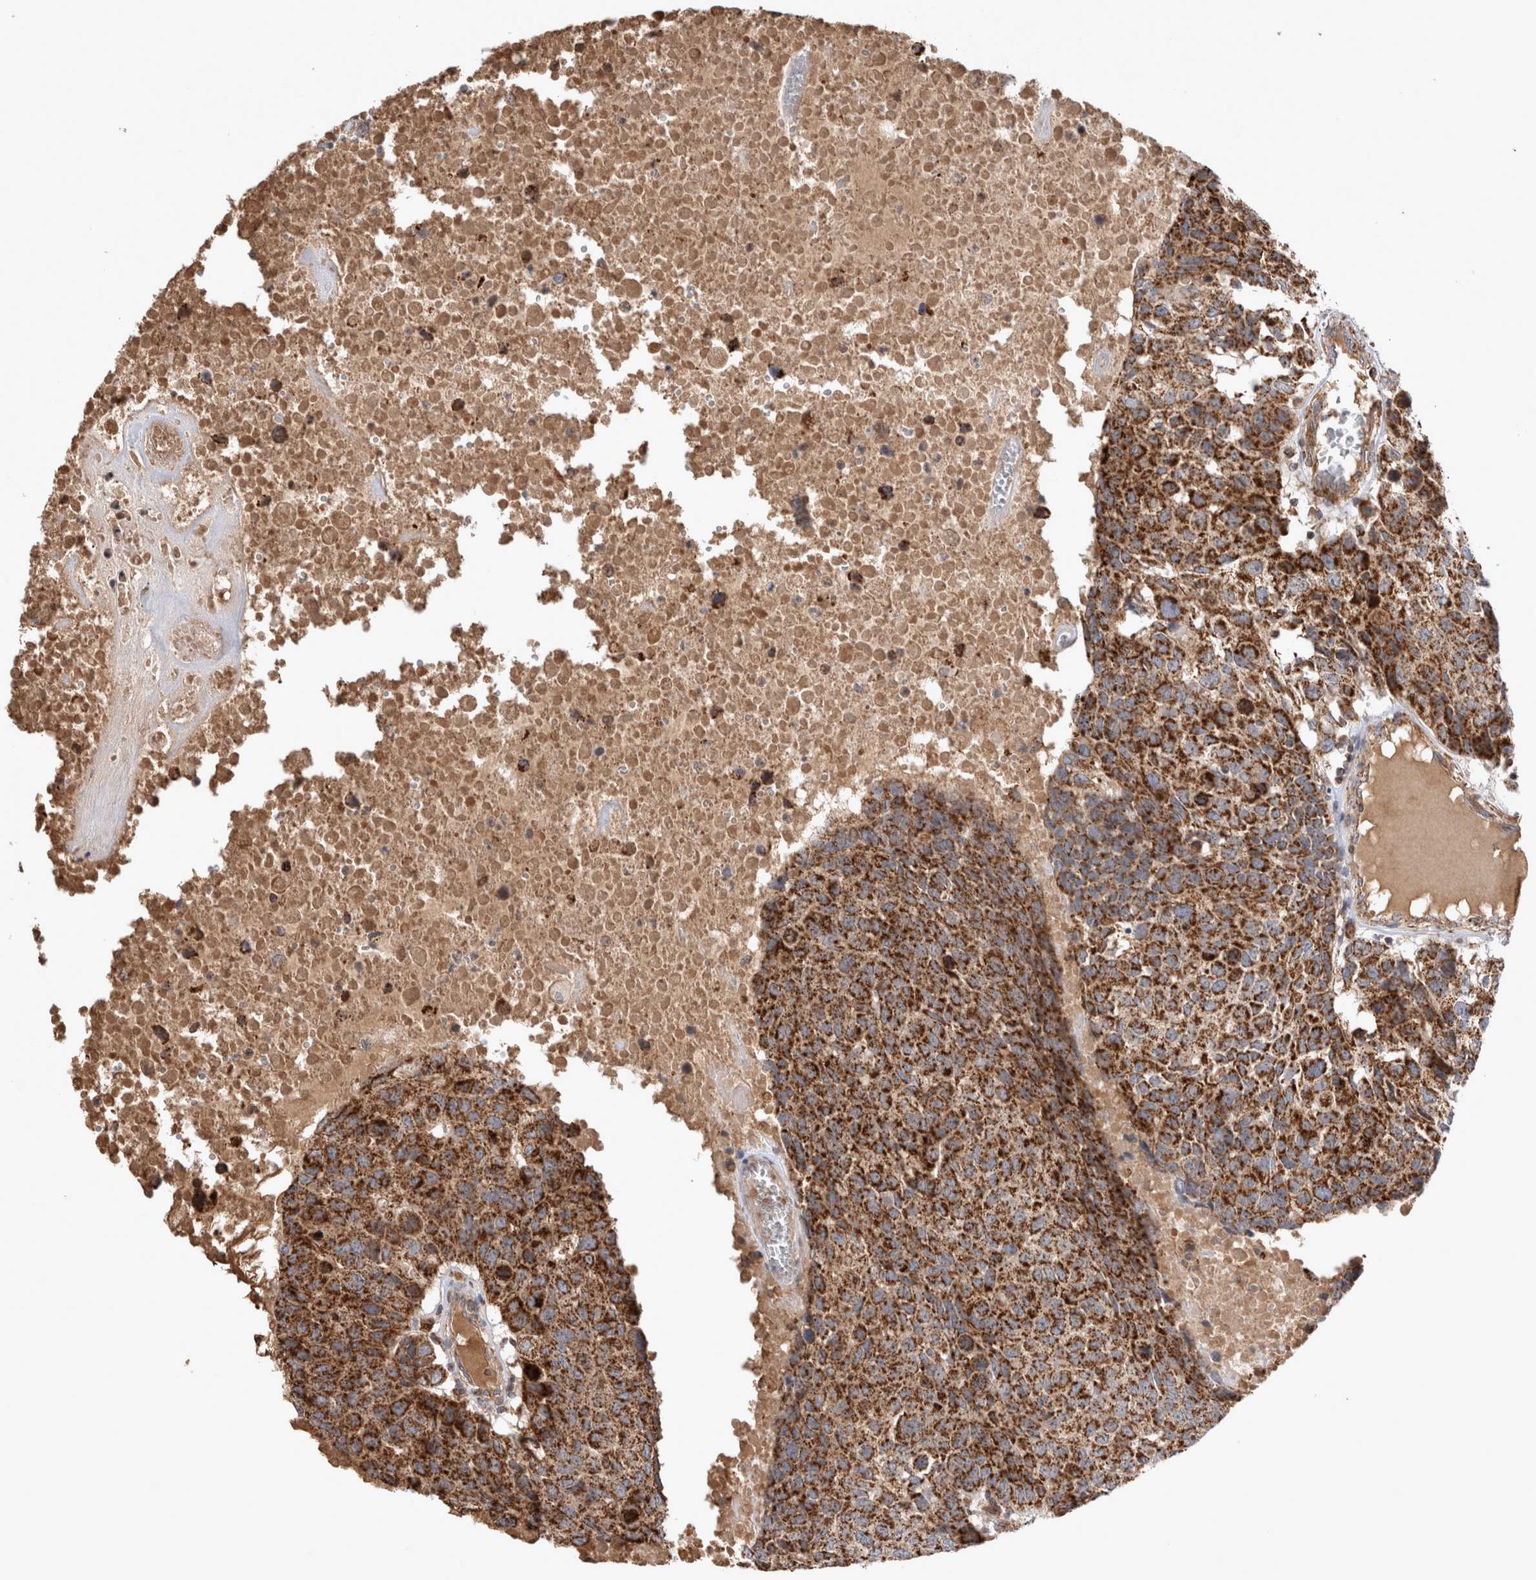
{"staining": {"intensity": "strong", "quantity": ">75%", "location": "cytoplasmic/membranous"}, "tissue": "head and neck cancer", "cell_type": "Tumor cells", "image_type": "cancer", "snomed": [{"axis": "morphology", "description": "Squamous cell carcinoma, NOS"}, {"axis": "topography", "description": "Head-Neck"}], "caption": "DAB (3,3'-diaminobenzidine) immunohistochemical staining of human head and neck squamous cell carcinoma reveals strong cytoplasmic/membranous protein staining in about >75% of tumor cells.", "gene": "MRPS28", "patient": {"sex": "male", "age": 66}}